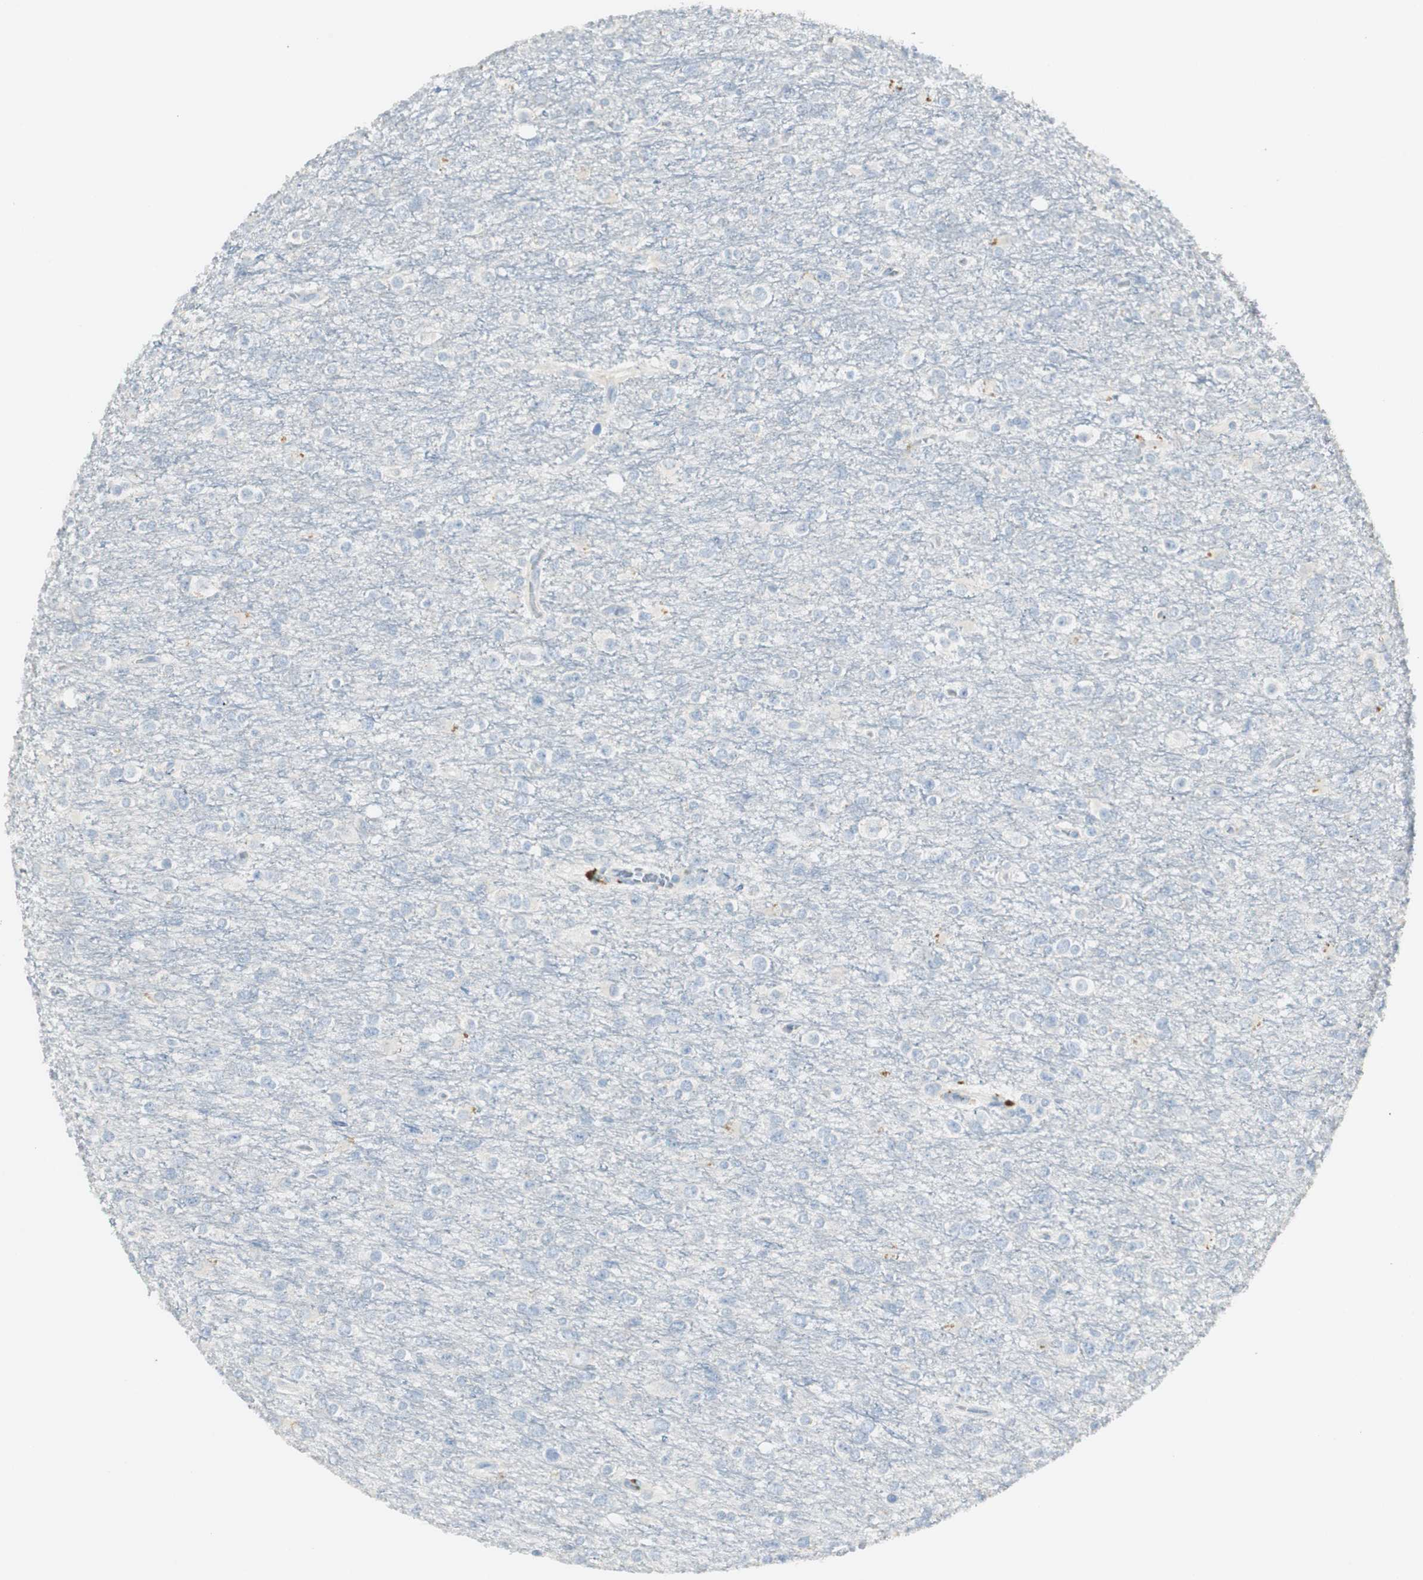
{"staining": {"intensity": "negative", "quantity": "none", "location": "none"}, "tissue": "glioma", "cell_type": "Tumor cells", "image_type": "cancer", "snomed": [{"axis": "morphology", "description": "Glioma, malignant, Low grade"}, {"axis": "topography", "description": "Brain"}], "caption": "Malignant glioma (low-grade) was stained to show a protein in brown. There is no significant expression in tumor cells.", "gene": "LRP2", "patient": {"sex": "male", "age": 42}}